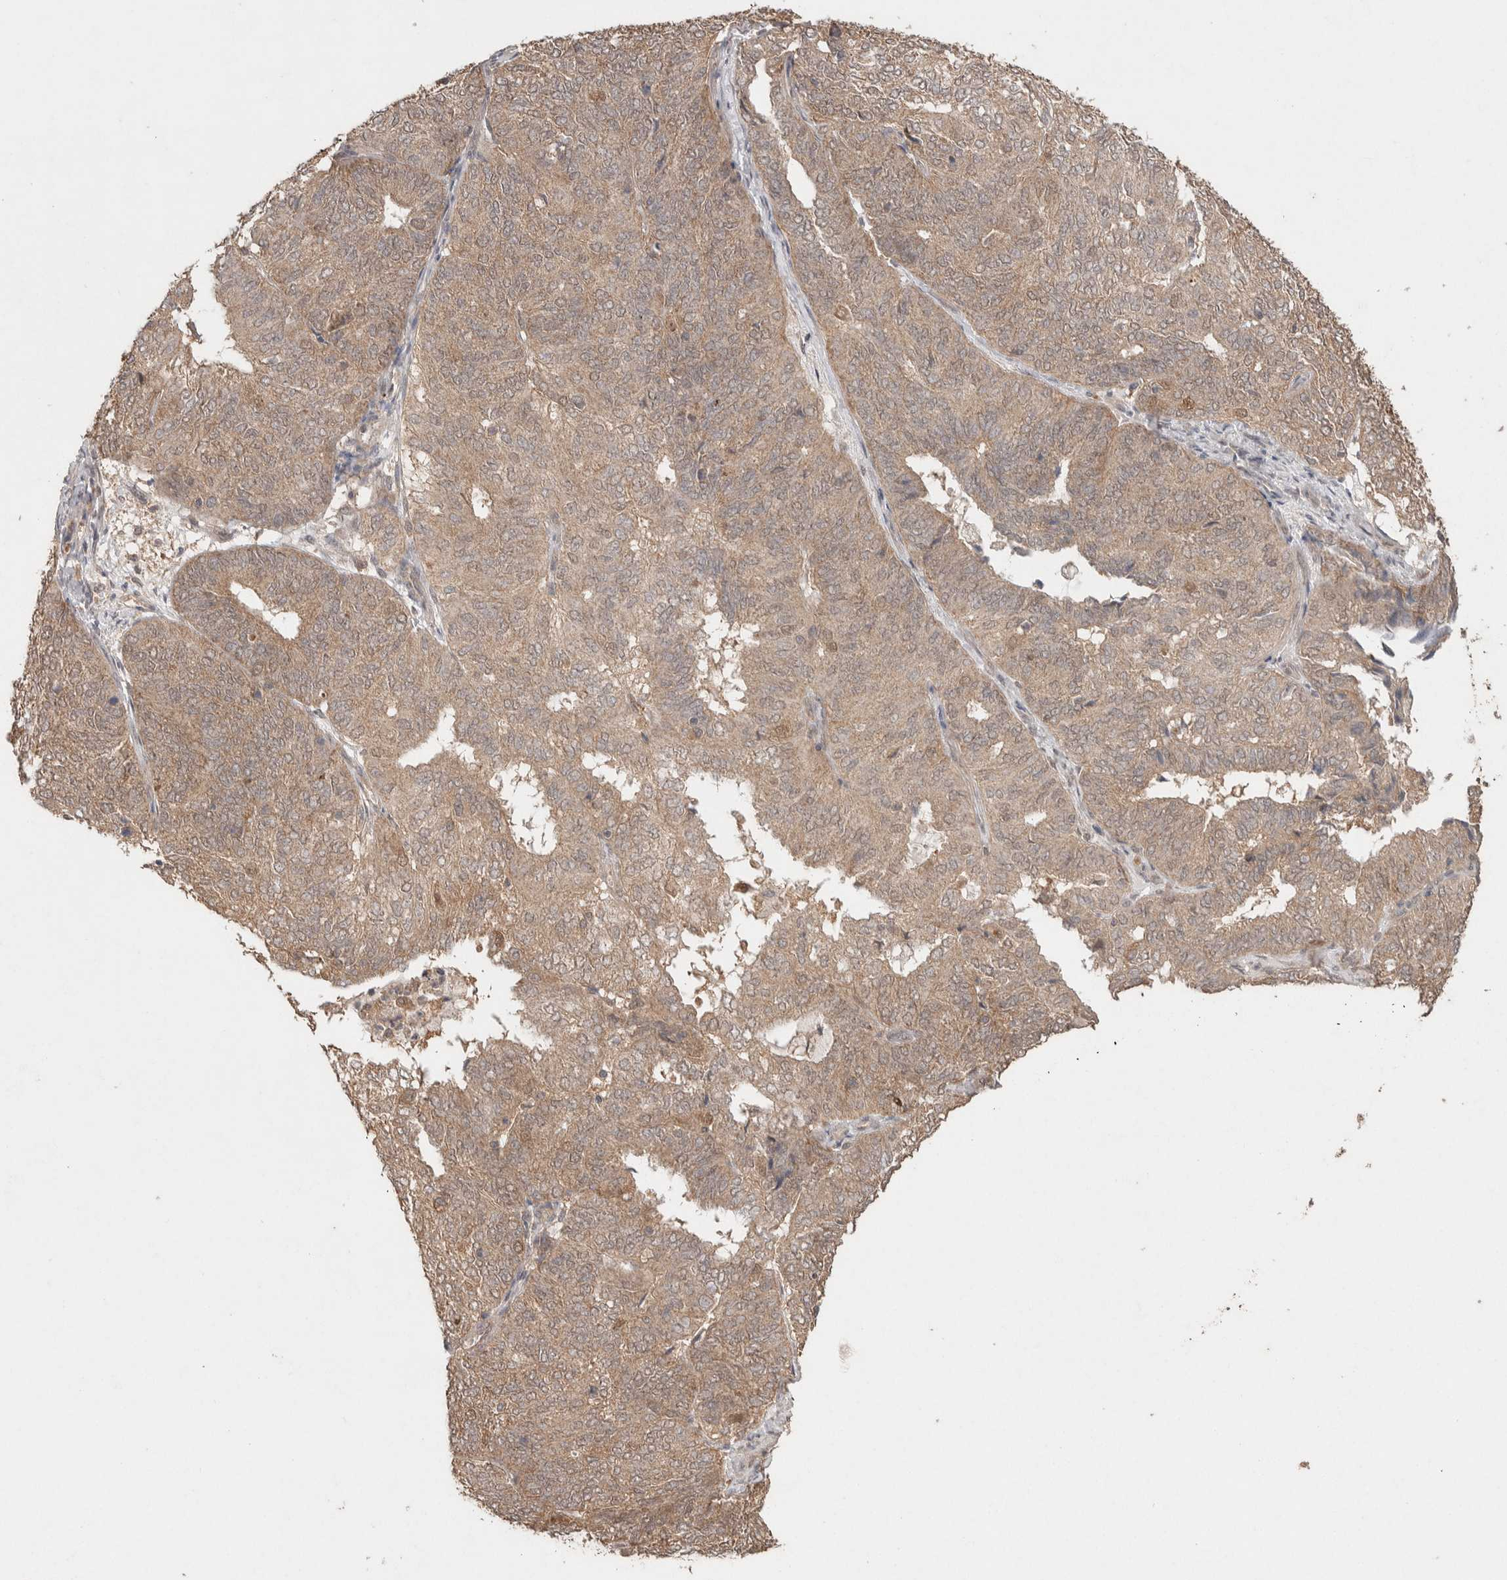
{"staining": {"intensity": "weak", "quantity": ">75%", "location": "cytoplasmic/membranous"}, "tissue": "endometrial cancer", "cell_type": "Tumor cells", "image_type": "cancer", "snomed": [{"axis": "morphology", "description": "Adenocarcinoma, NOS"}, {"axis": "topography", "description": "Uterus"}], "caption": "The micrograph reveals a brown stain indicating the presence of a protein in the cytoplasmic/membranous of tumor cells in endometrial cancer (adenocarcinoma).", "gene": "KCNJ5", "patient": {"sex": "female", "age": 60}}